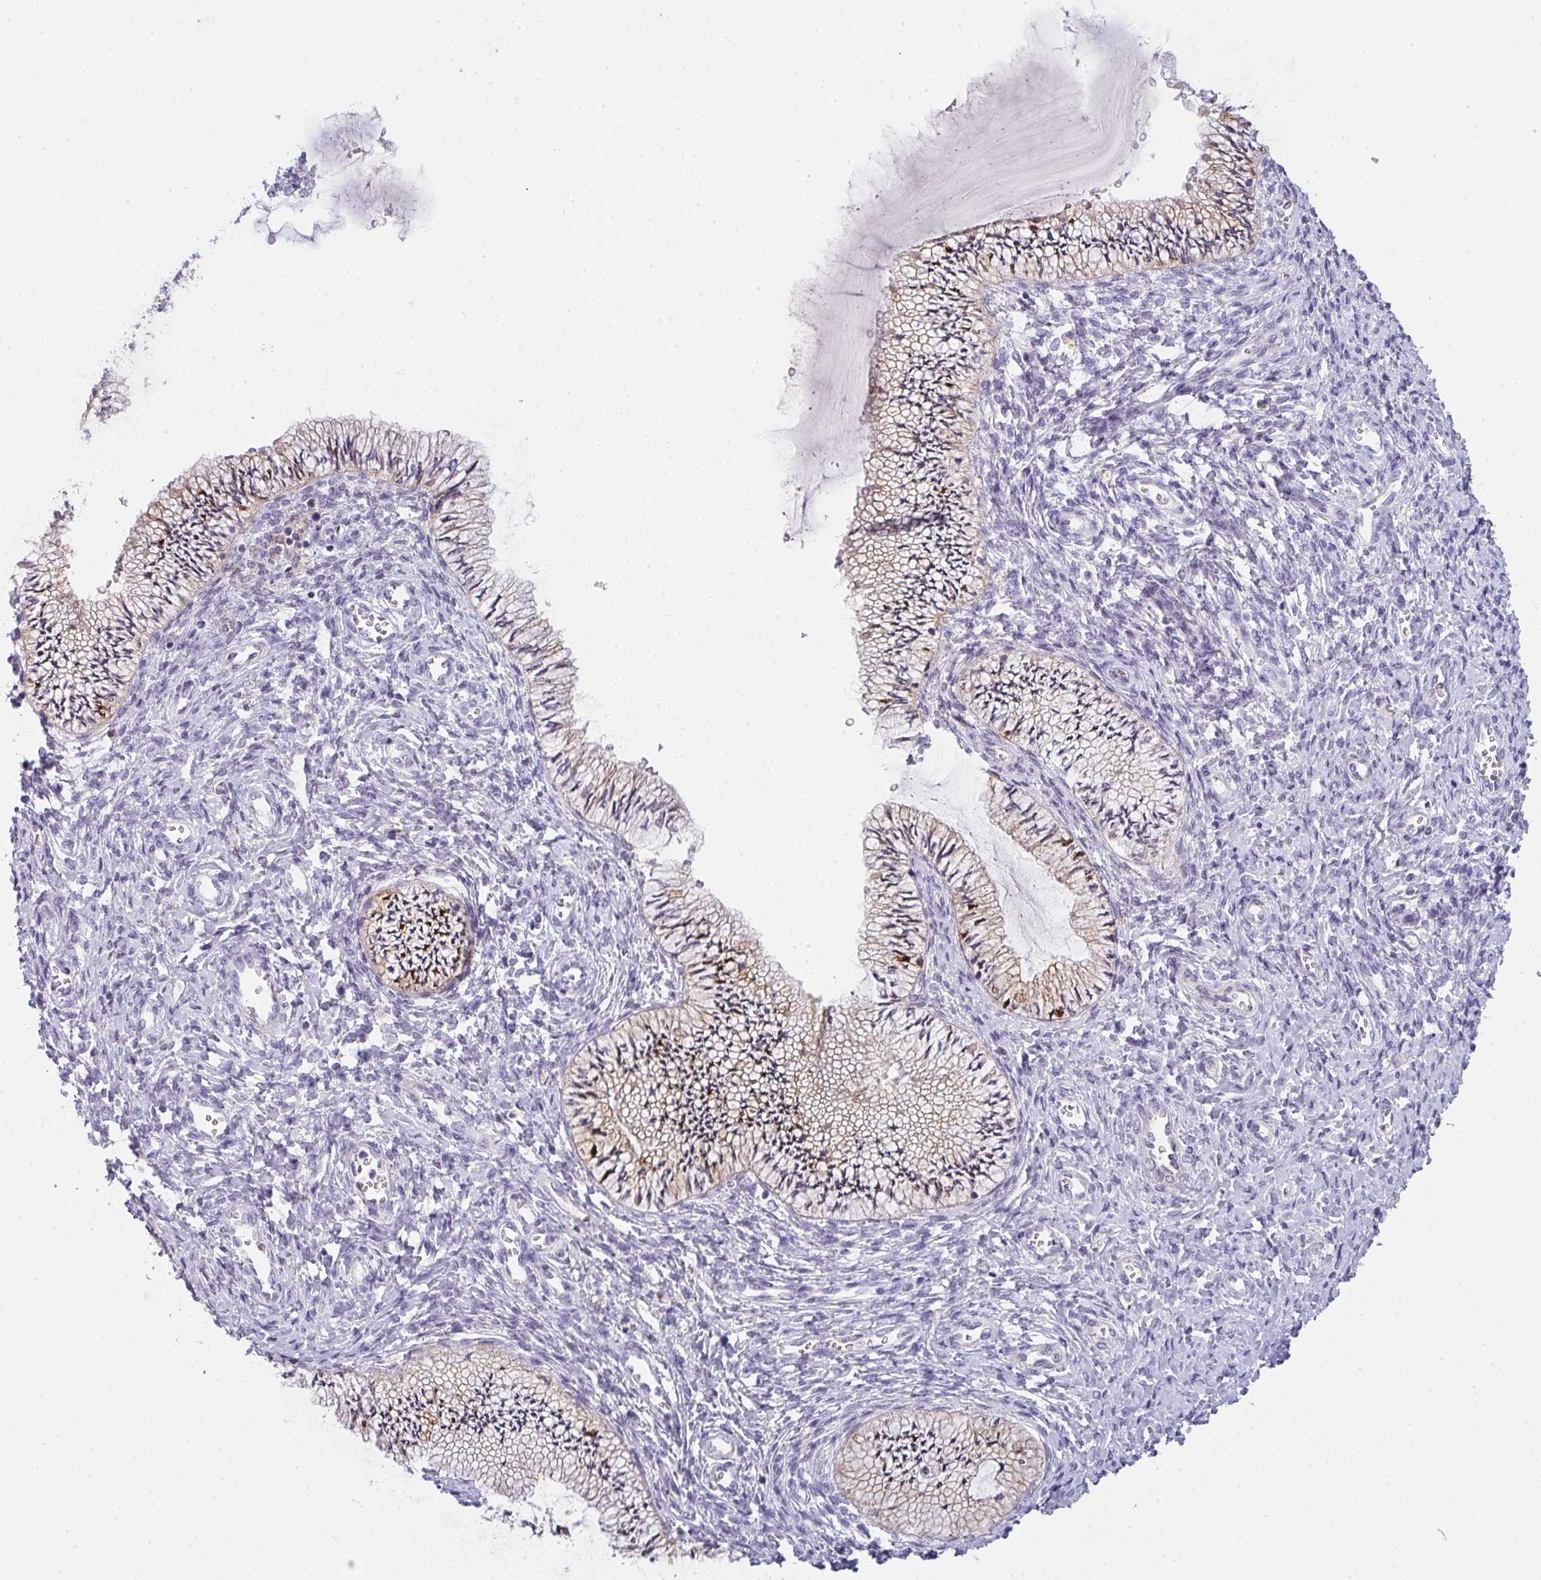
{"staining": {"intensity": "moderate", "quantity": "<25%", "location": "cytoplasmic/membranous"}, "tissue": "cervix", "cell_type": "Glandular cells", "image_type": "normal", "snomed": [{"axis": "morphology", "description": "Normal tissue, NOS"}, {"axis": "topography", "description": "Cervix"}], "caption": "Cervix stained for a protein demonstrates moderate cytoplasmic/membranous positivity in glandular cells. (brown staining indicates protein expression, while blue staining denotes nuclei).", "gene": "COX7B", "patient": {"sex": "female", "age": 24}}